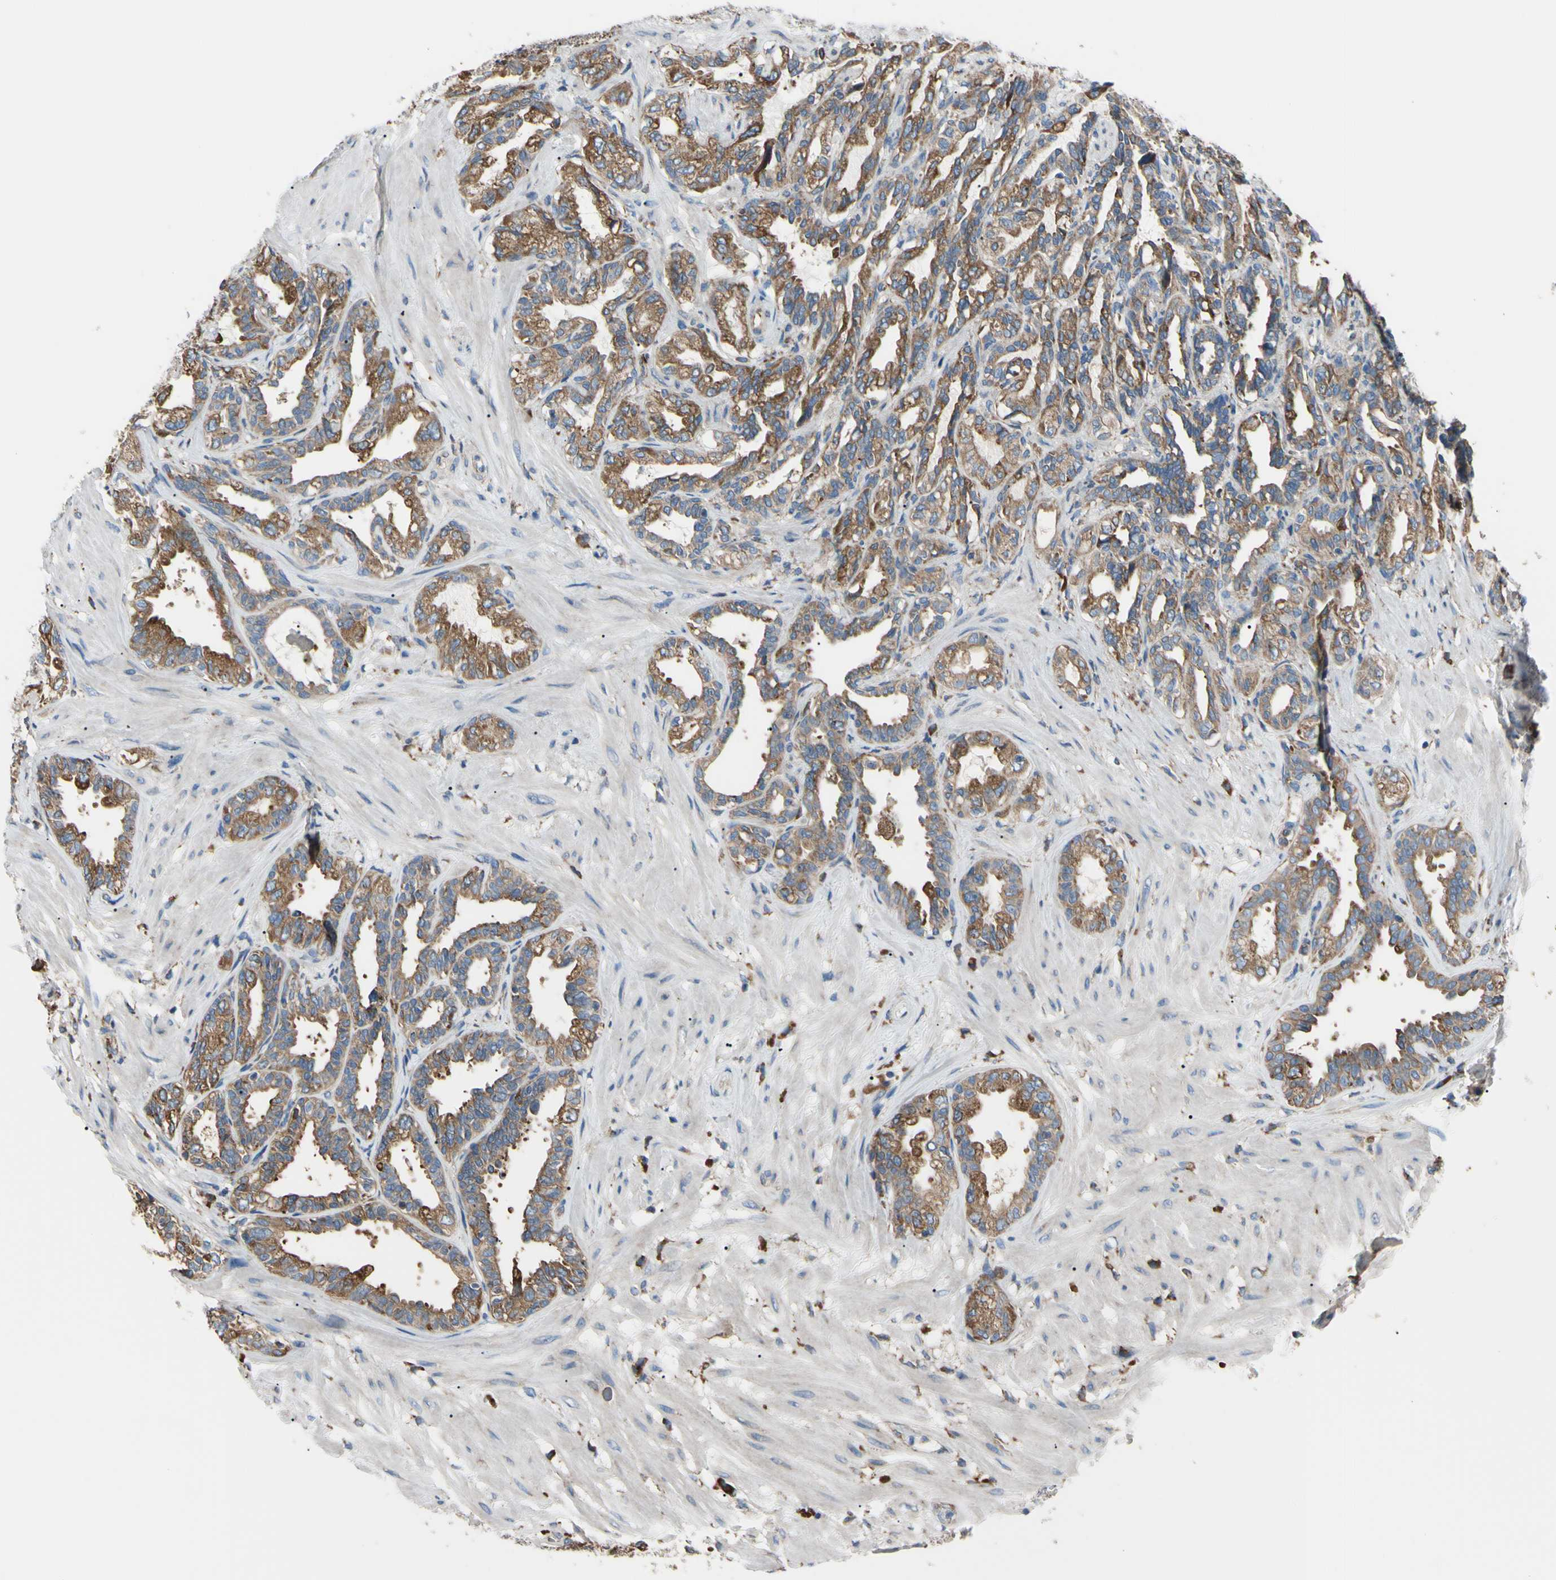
{"staining": {"intensity": "strong", "quantity": ">75%", "location": "cytoplasmic/membranous"}, "tissue": "seminal vesicle", "cell_type": "Glandular cells", "image_type": "normal", "snomed": [{"axis": "morphology", "description": "Normal tissue, NOS"}, {"axis": "topography", "description": "Seminal veicle"}], "caption": "Seminal vesicle stained with DAB immunohistochemistry (IHC) shows high levels of strong cytoplasmic/membranous expression in approximately >75% of glandular cells. The staining is performed using DAB brown chromogen to label protein expression. The nuclei are counter-stained blue using hematoxylin.", "gene": "BMF", "patient": {"sex": "male", "age": 61}}